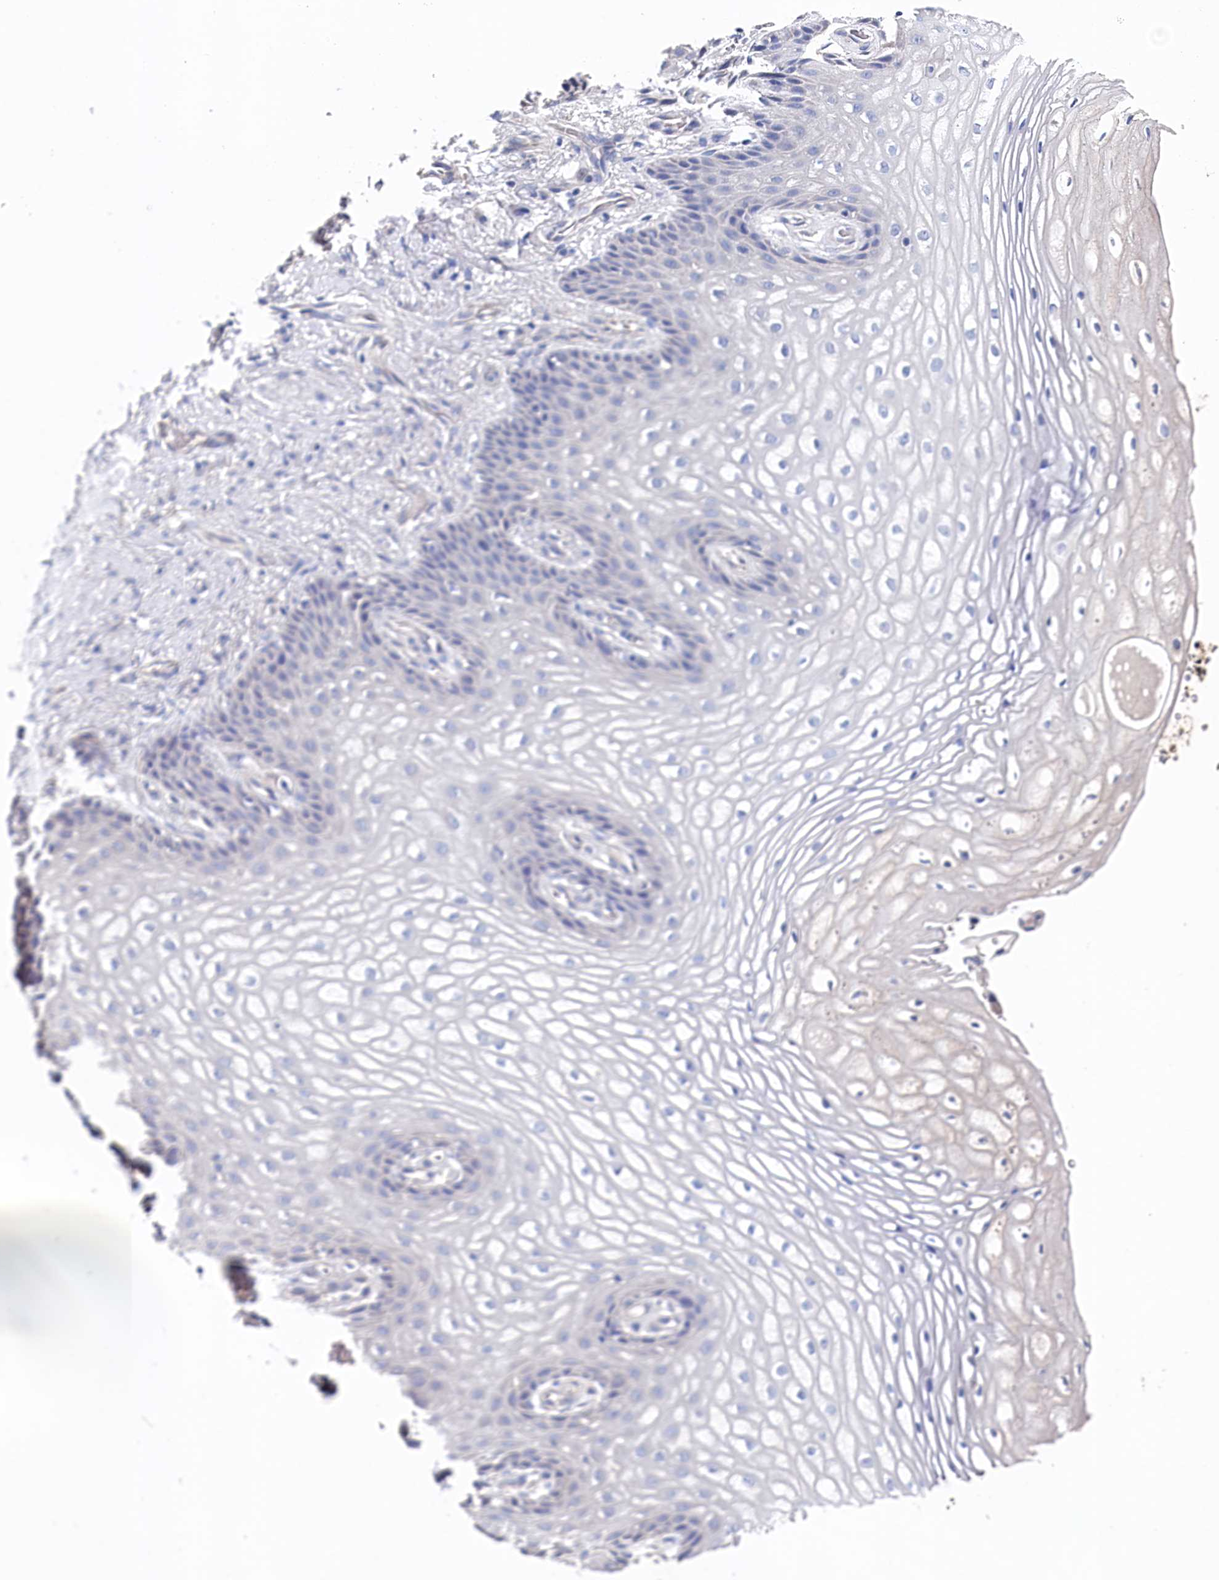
{"staining": {"intensity": "negative", "quantity": "none", "location": "none"}, "tissue": "vagina", "cell_type": "Squamous epithelial cells", "image_type": "normal", "snomed": [{"axis": "morphology", "description": "Normal tissue, NOS"}, {"axis": "topography", "description": "Vagina"}], "caption": "High power microscopy micrograph of an immunohistochemistry photomicrograph of benign vagina, revealing no significant expression in squamous epithelial cells. (Stains: DAB immunohistochemistry with hematoxylin counter stain, Microscopy: brightfield microscopy at high magnification).", "gene": "BHMT", "patient": {"sex": "female", "age": 60}}